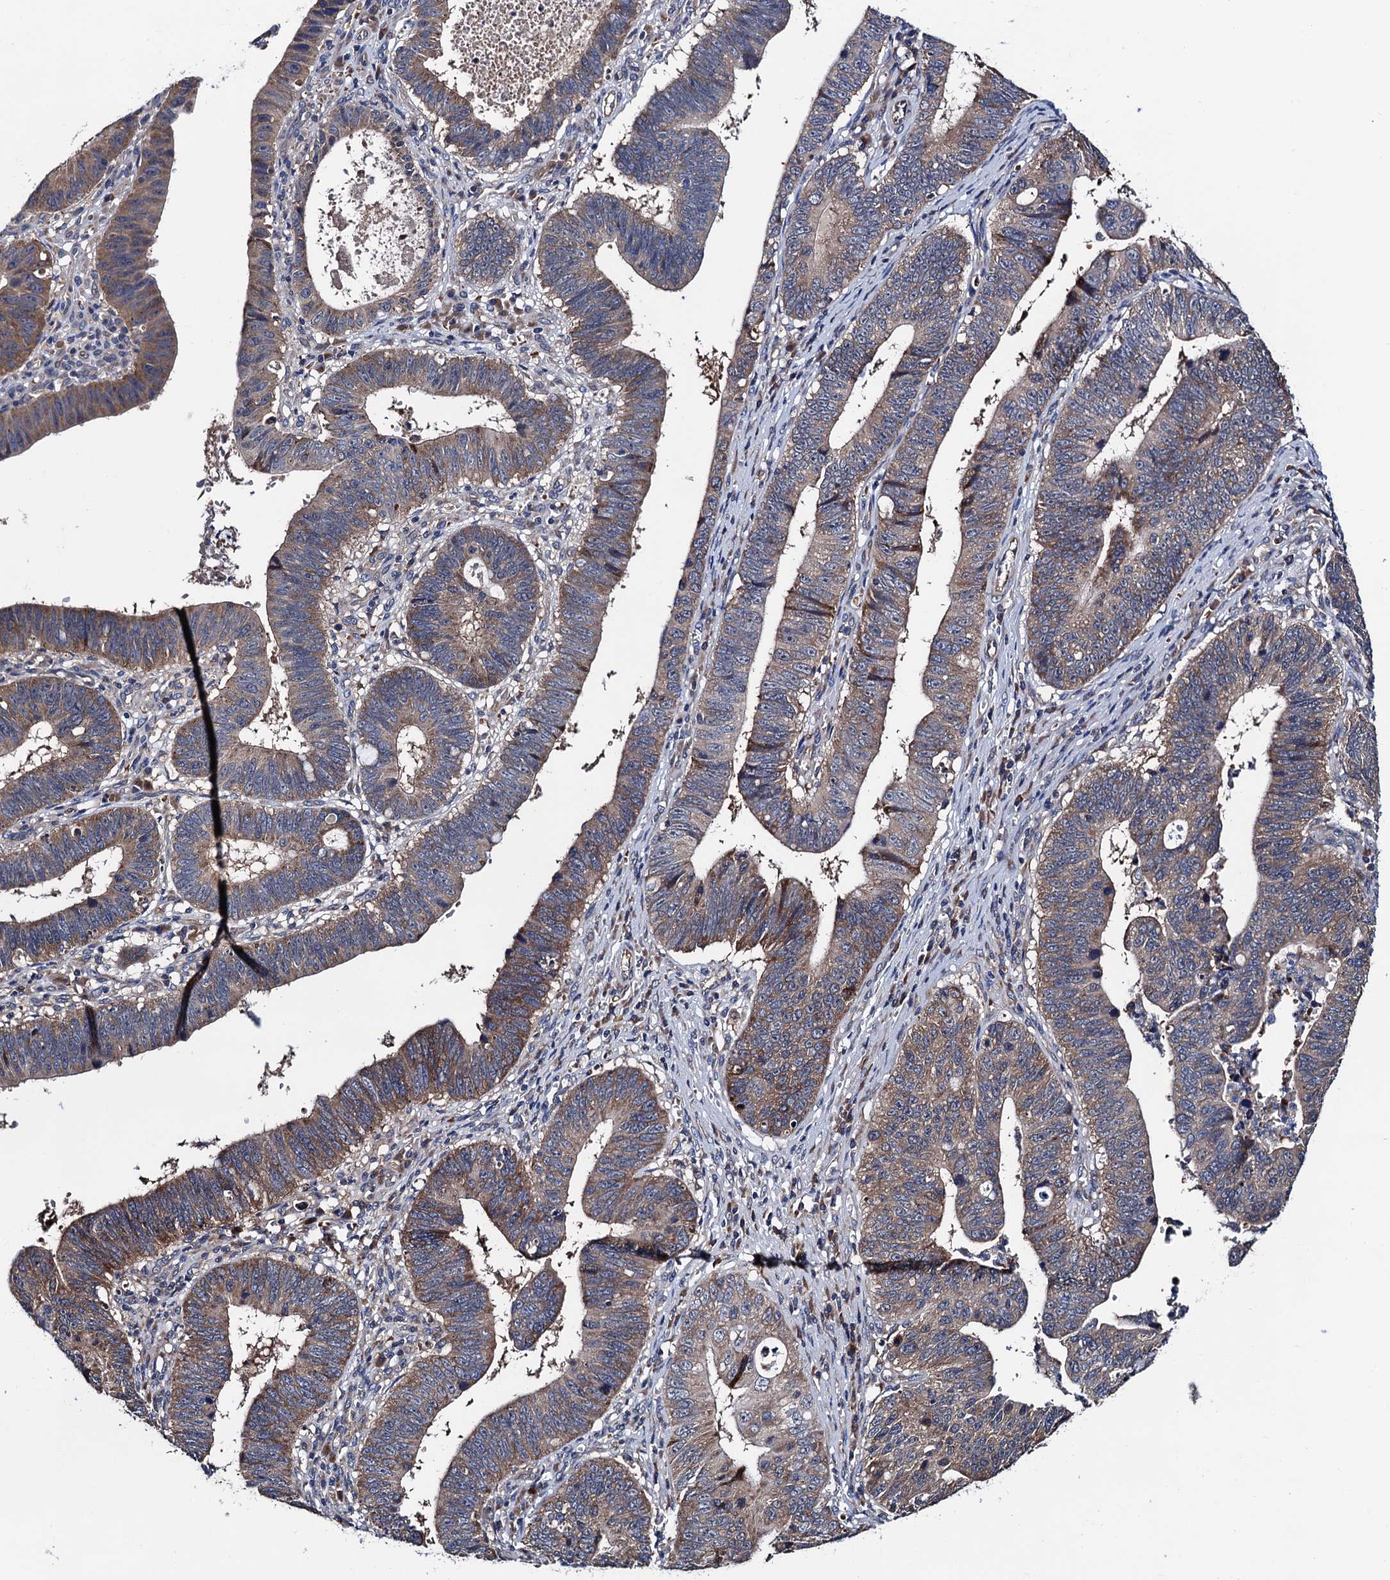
{"staining": {"intensity": "moderate", "quantity": "25%-75%", "location": "cytoplasmic/membranous"}, "tissue": "stomach cancer", "cell_type": "Tumor cells", "image_type": "cancer", "snomed": [{"axis": "morphology", "description": "Adenocarcinoma, NOS"}, {"axis": "topography", "description": "Stomach"}], "caption": "An IHC image of tumor tissue is shown. Protein staining in brown shows moderate cytoplasmic/membranous positivity in stomach cancer (adenocarcinoma) within tumor cells.", "gene": "TRMT112", "patient": {"sex": "male", "age": 59}}